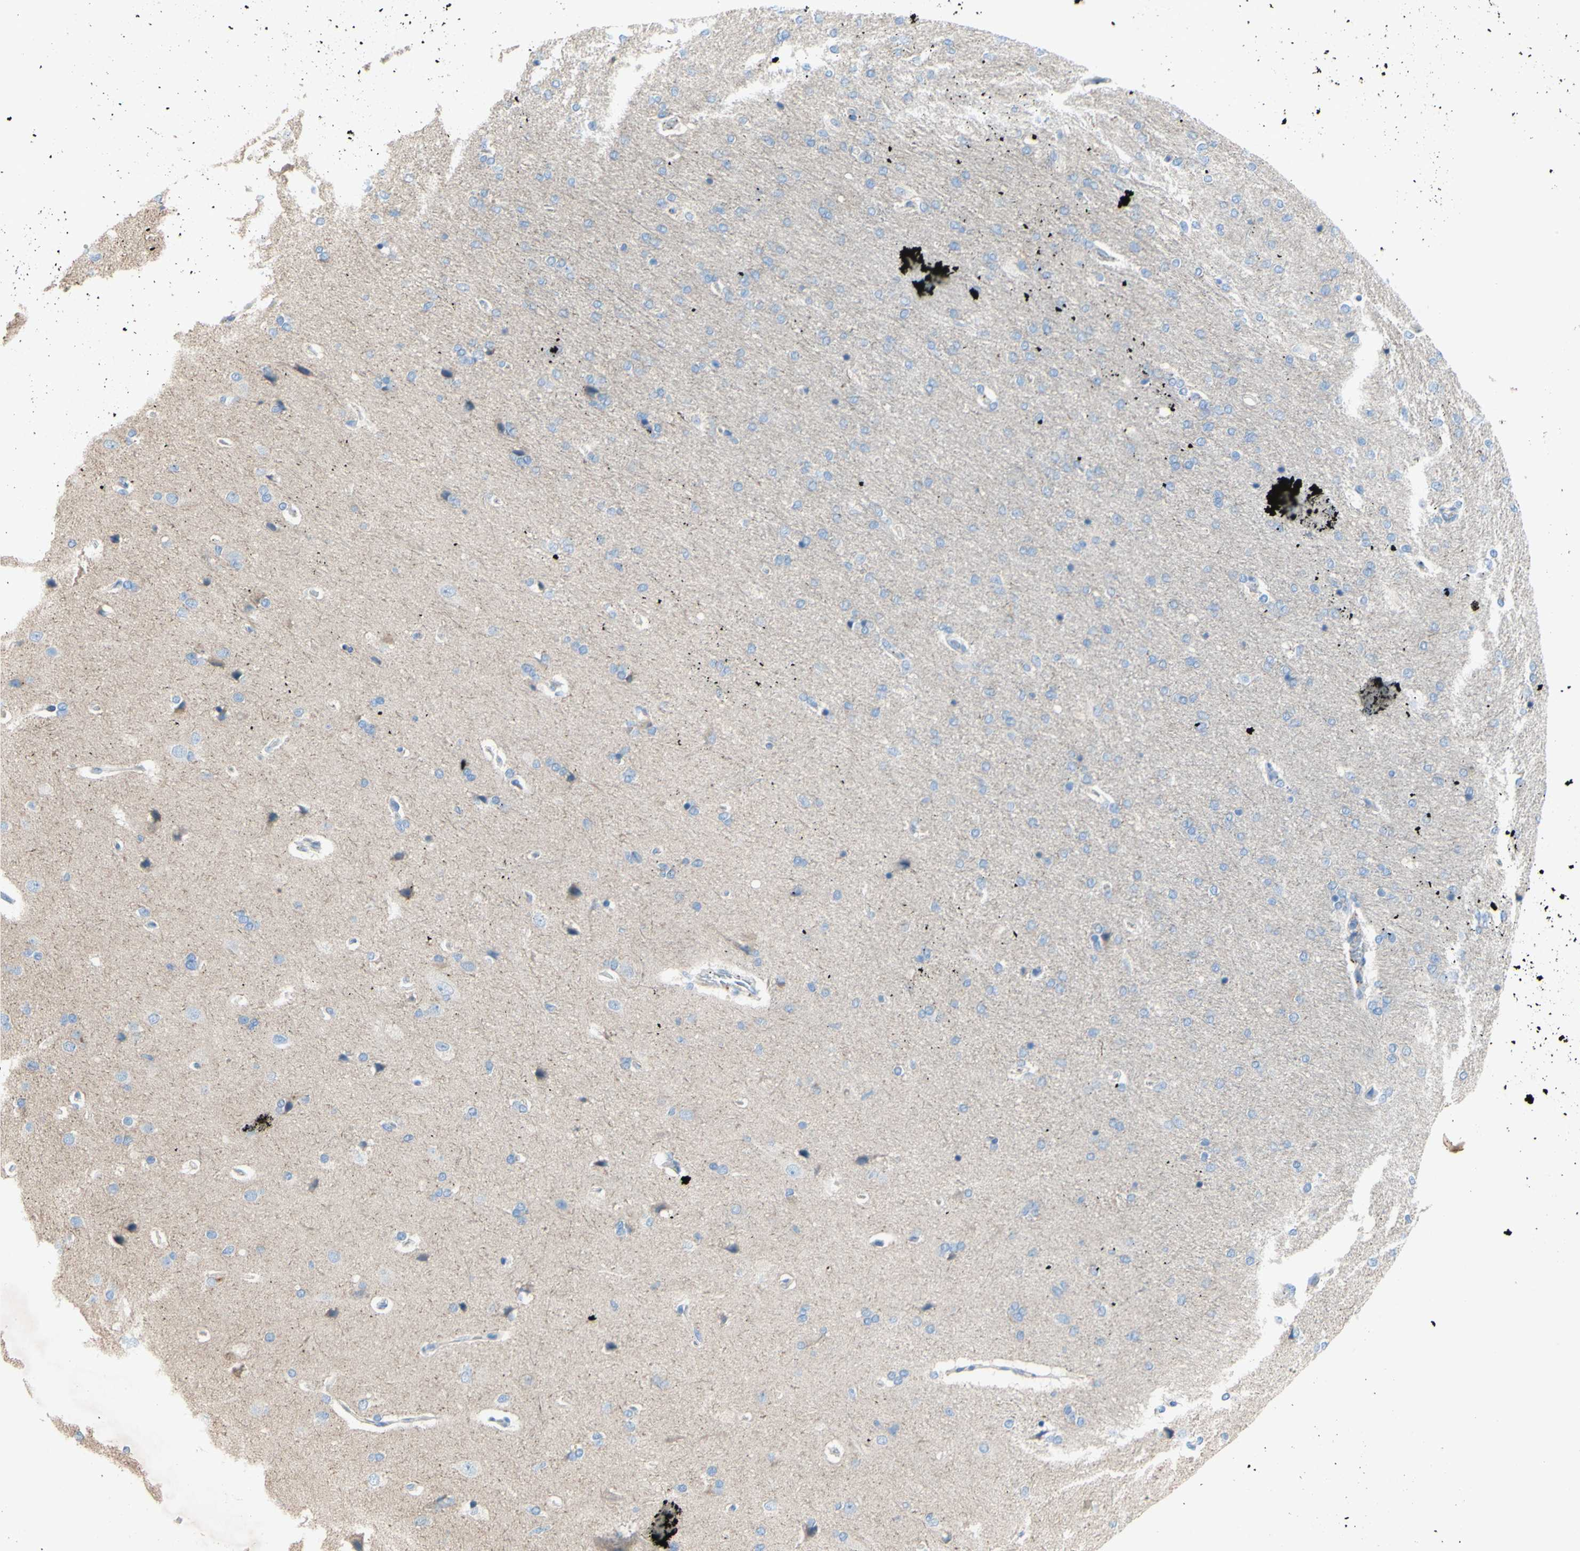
{"staining": {"intensity": "negative", "quantity": "none", "location": "none"}, "tissue": "cerebral cortex", "cell_type": "Endothelial cells", "image_type": "normal", "snomed": [{"axis": "morphology", "description": "Normal tissue, NOS"}, {"axis": "topography", "description": "Cerebral cortex"}], "caption": "The immunohistochemistry (IHC) histopathology image has no significant staining in endothelial cells of cerebral cortex.", "gene": "TMIGD2", "patient": {"sex": "male", "age": 62}}